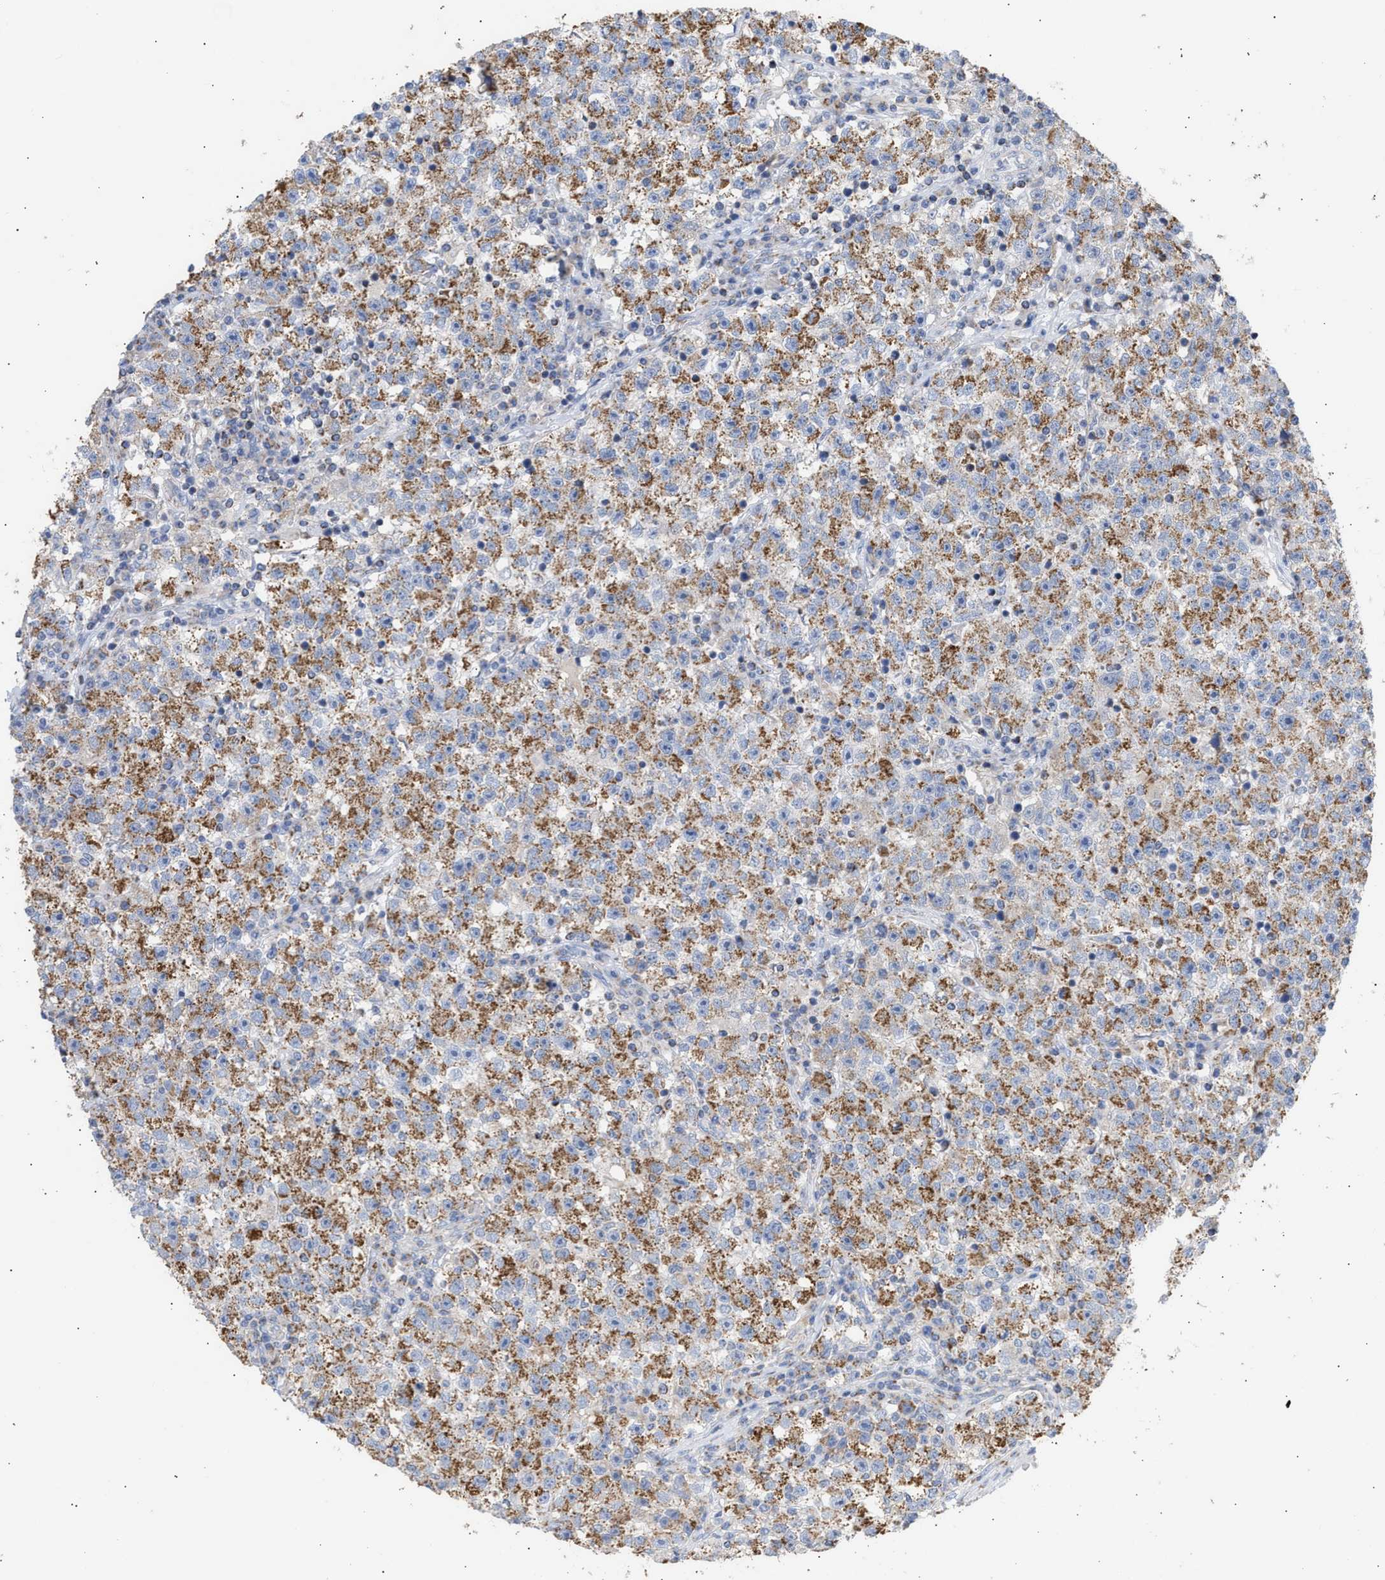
{"staining": {"intensity": "moderate", "quantity": ">75%", "location": "cytoplasmic/membranous"}, "tissue": "testis cancer", "cell_type": "Tumor cells", "image_type": "cancer", "snomed": [{"axis": "morphology", "description": "Seminoma, NOS"}, {"axis": "topography", "description": "Testis"}], "caption": "Seminoma (testis) stained with a brown dye demonstrates moderate cytoplasmic/membranous positive positivity in approximately >75% of tumor cells.", "gene": "ACOT13", "patient": {"sex": "male", "age": 22}}